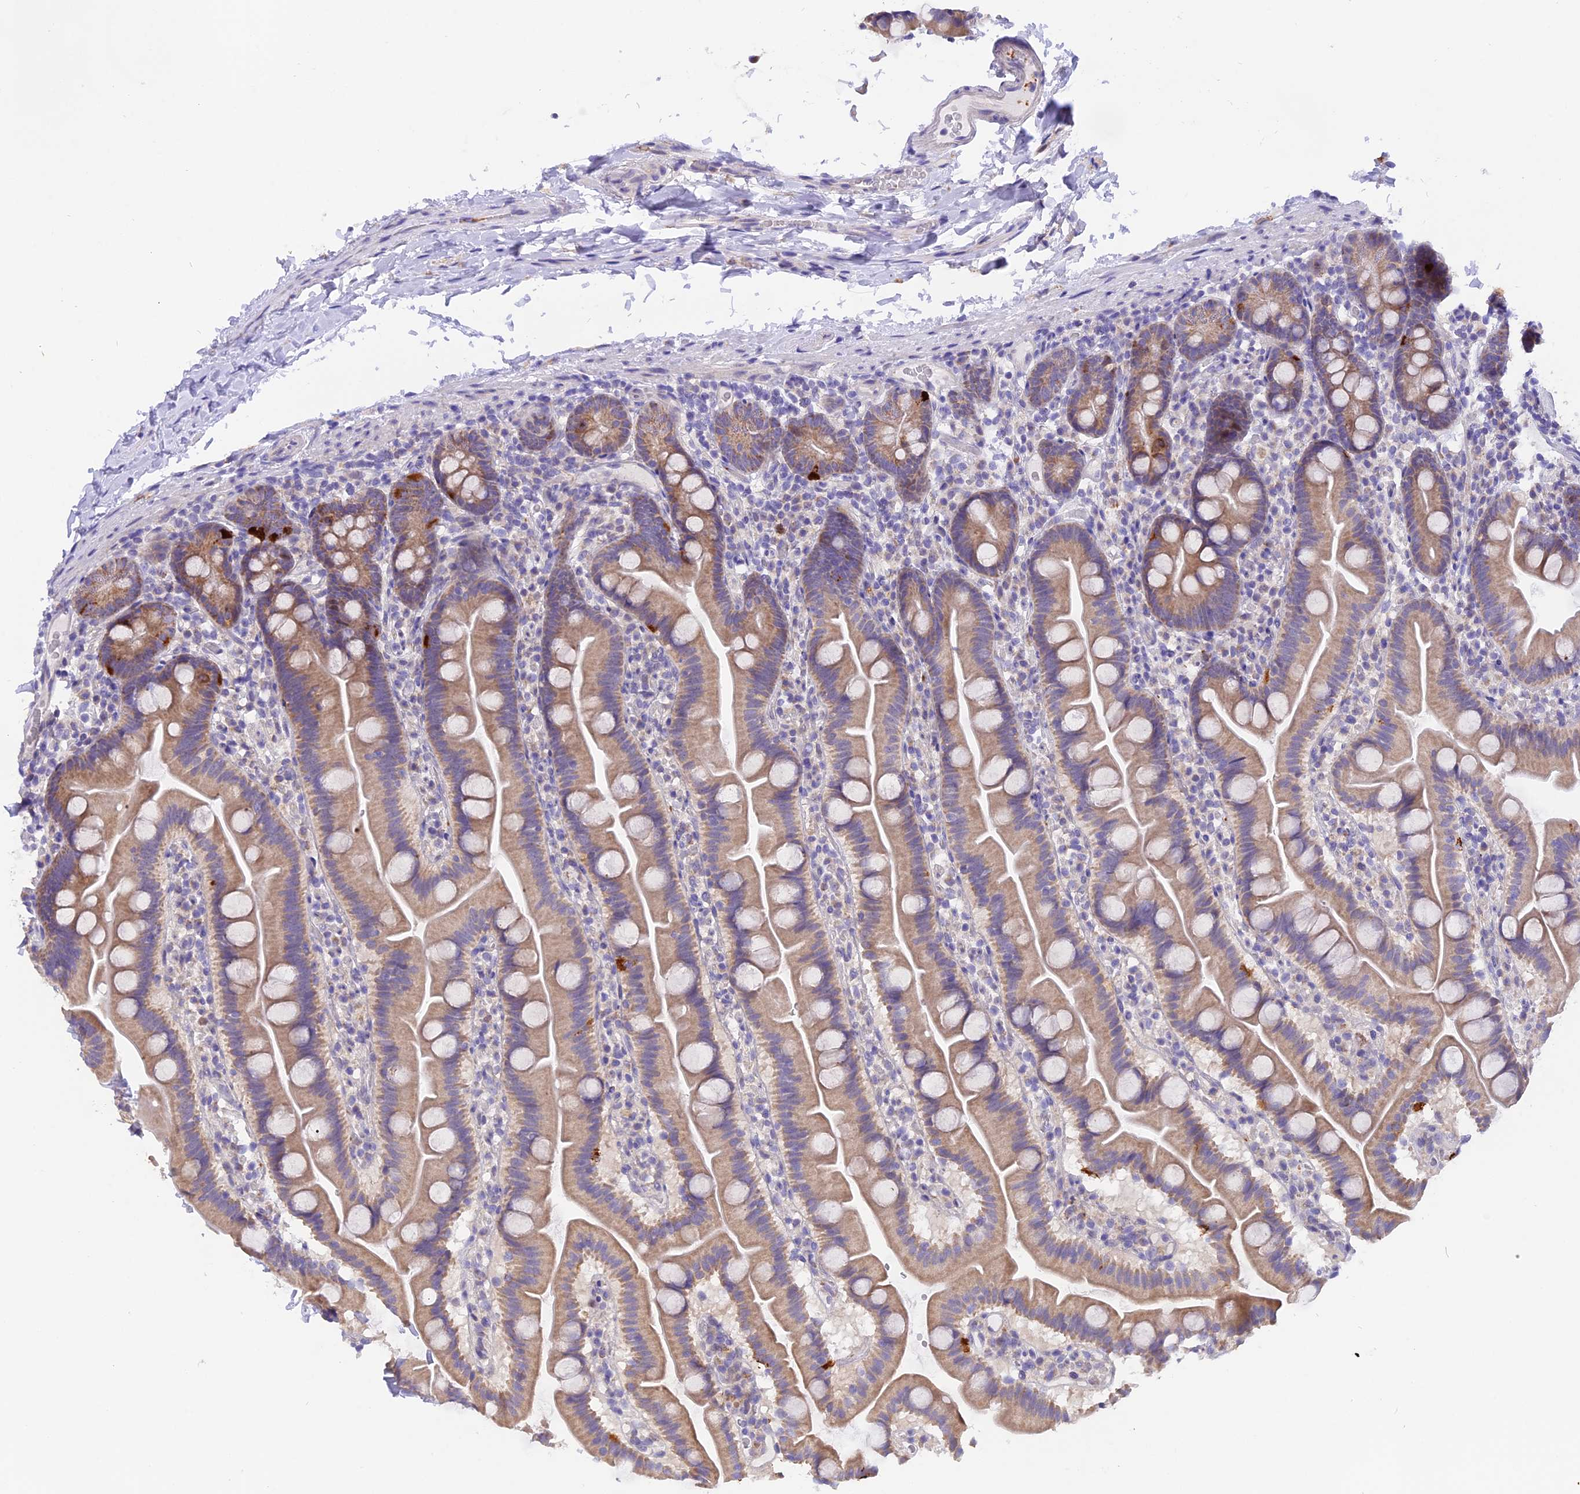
{"staining": {"intensity": "weak", "quantity": ">75%", "location": "cytoplasmic/membranous"}, "tissue": "small intestine", "cell_type": "Glandular cells", "image_type": "normal", "snomed": [{"axis": "morphology", "description": "Normal tissue, NOS"}, {"axis": "topography", "description": "Small intestine"}], "caption": "Immunohistochemical staining of unremarkable human small intestine exhibits weak cytoplasmic/membranous protein positivity in about >75% of glandular cells.", "gene": "PKIA", "patient": {"sex": "female", "age": 68}}